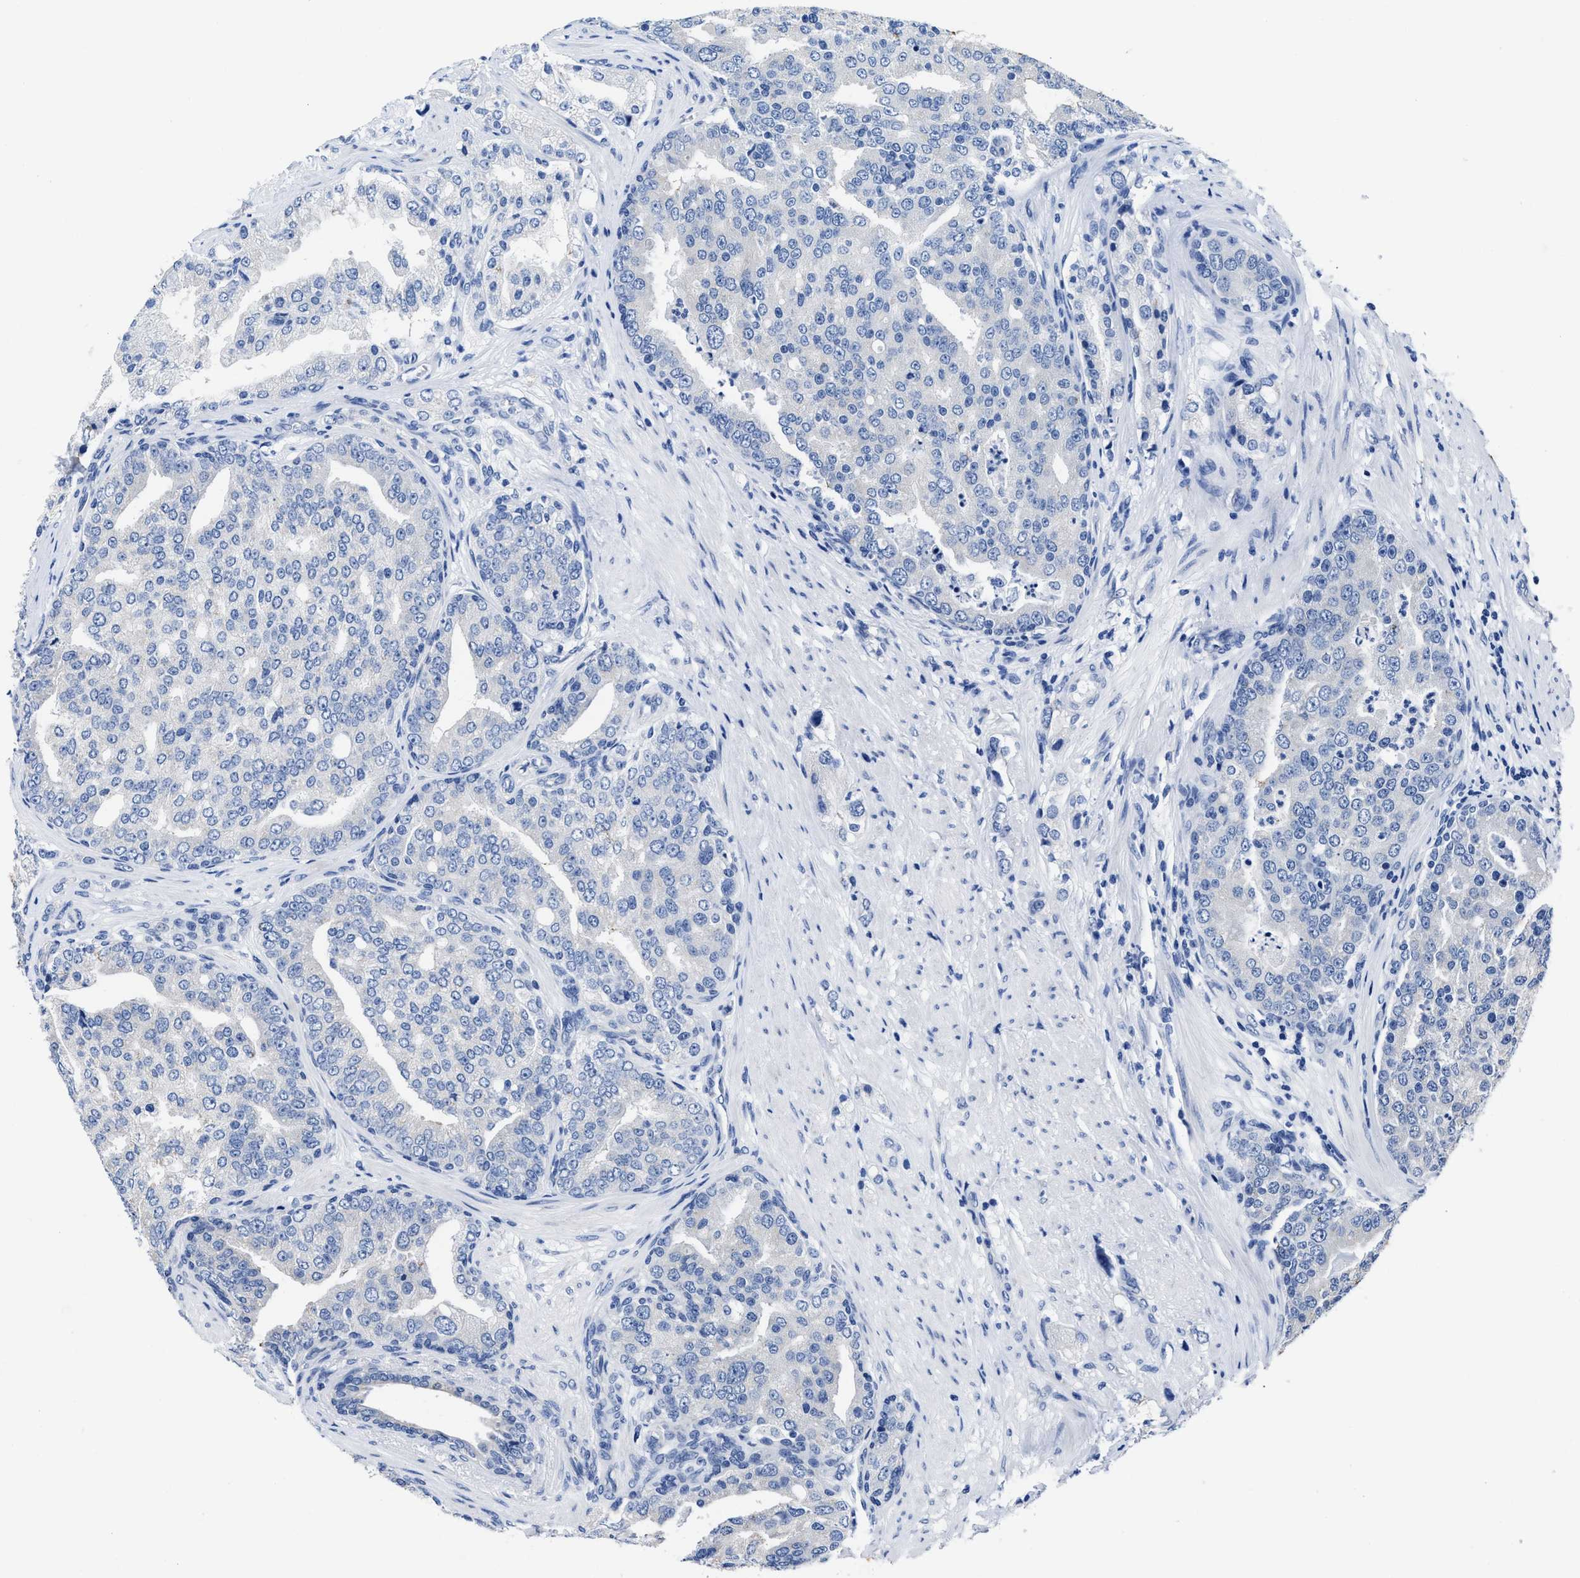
{"staining": {"intensity": "negative", "quantity": "none", "location": "none"}, "tissue": "prostate cancer", "cell_type": "Tumor cells", "image_type": "cancer", "snomed": [{"axis": "morphology", "description": "Adenocarcinoma, High grade"}, {"axis": "topography", "description": "Prostate"}], "caption": "A high-resolution micrograph shows immunohistochemistry staining of prostate cancer (adenocarcinoma (high-grade)), which exhibits no significant positivity in tumor cells.", "gene": "HOOK1", "patient": {"sex": "male", "age": 50}}